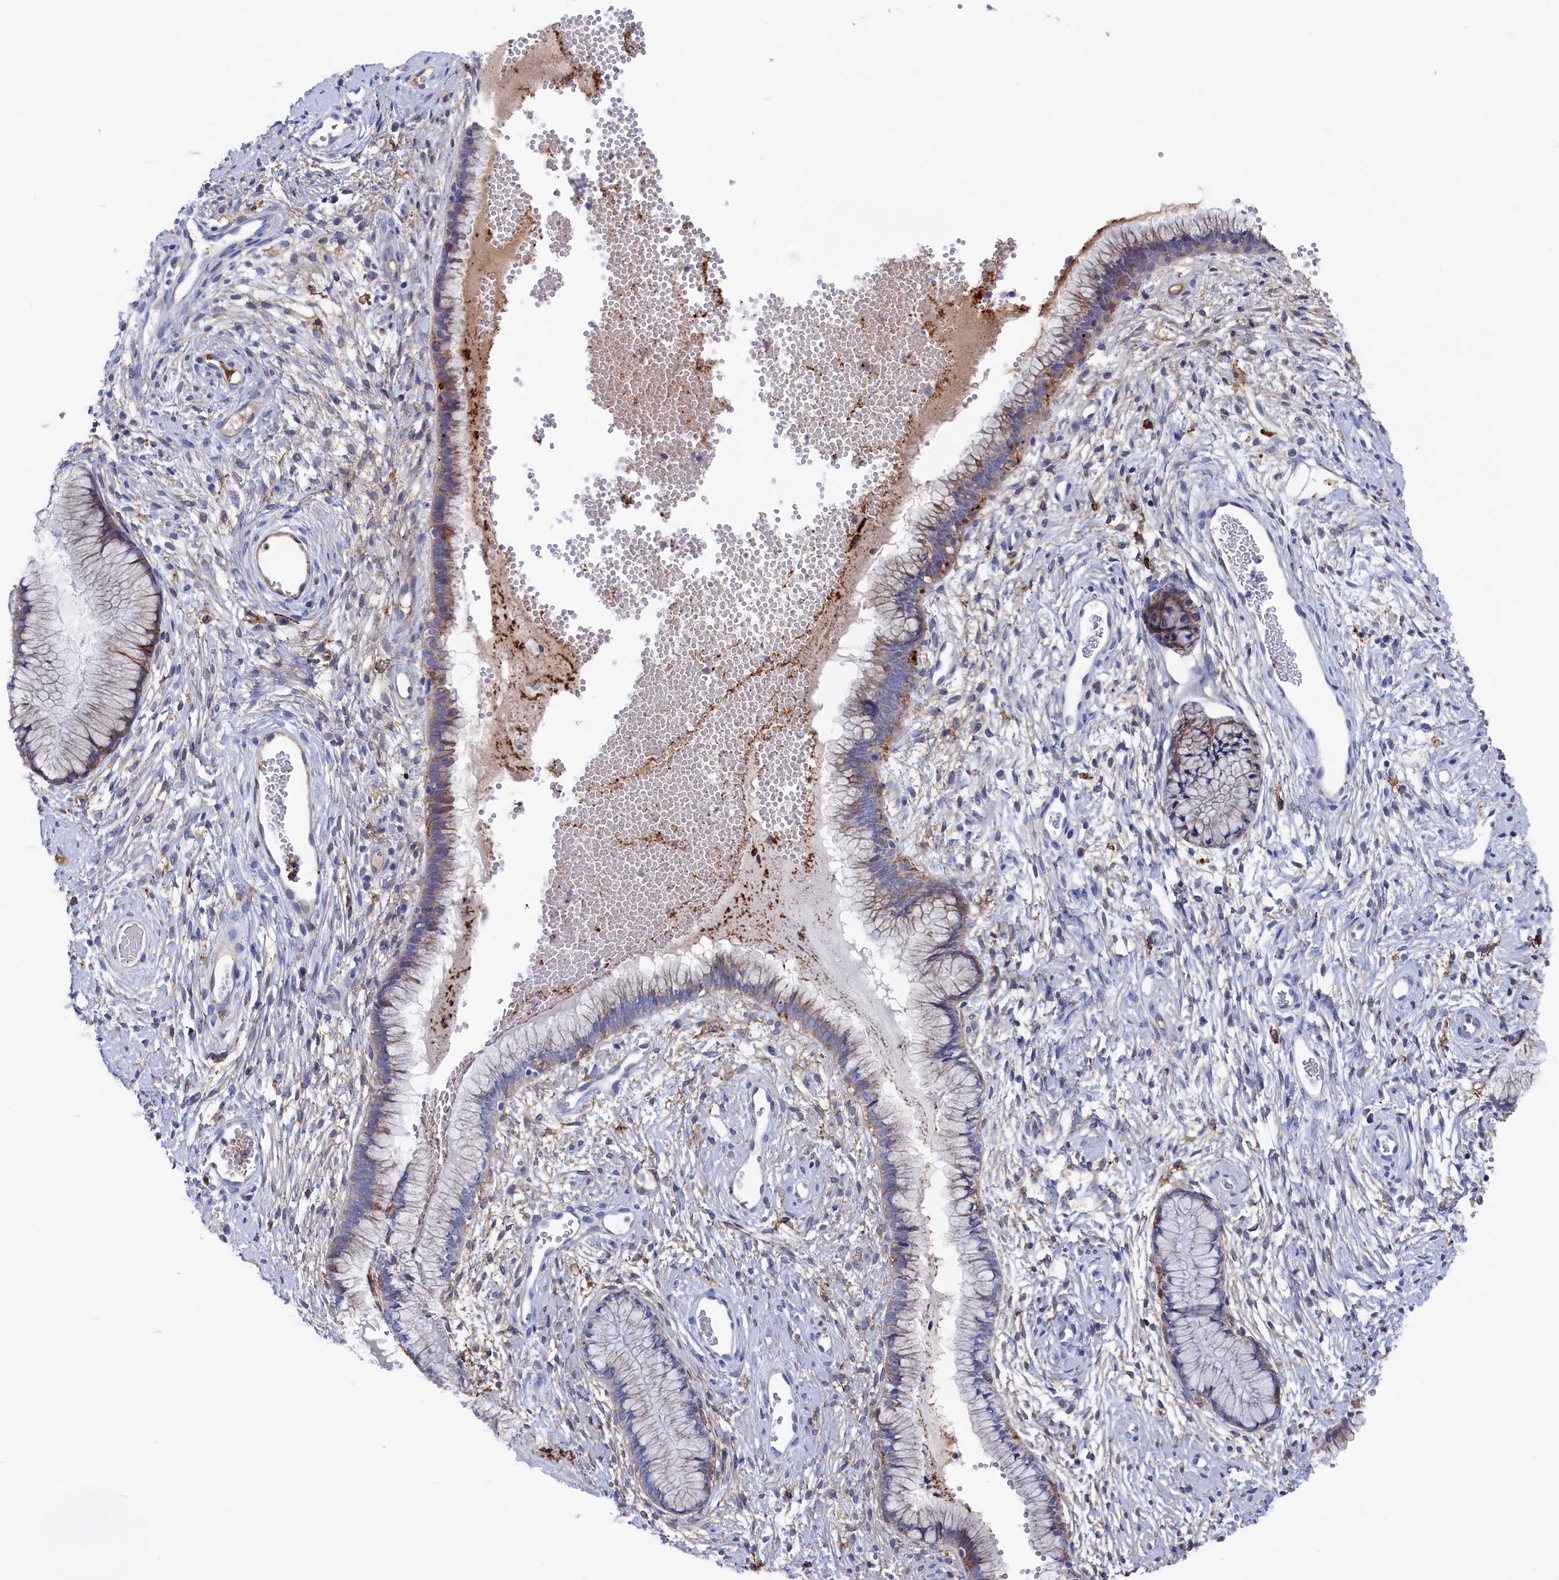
{"staining": {"intensity": "moderate", "quantity": "<25%", "location": "cytoplasmic/membranous"}, "tissue": "cervix", "cell_type": "Glandular cells", "image_type": "normal", "snomed": [{"axis": "morphology", "description": "Normal tissue, NOS"}, {"axis": "topography", "description": "Cervix"}], "caption": "Protein expression analysis of unremarkable human cervix reveals moderate cytoplasmic/membranous positivity in about <25% of glandular cells.", "gene": "C12orf73", "patient": {"sex": "female", "age": 42}}